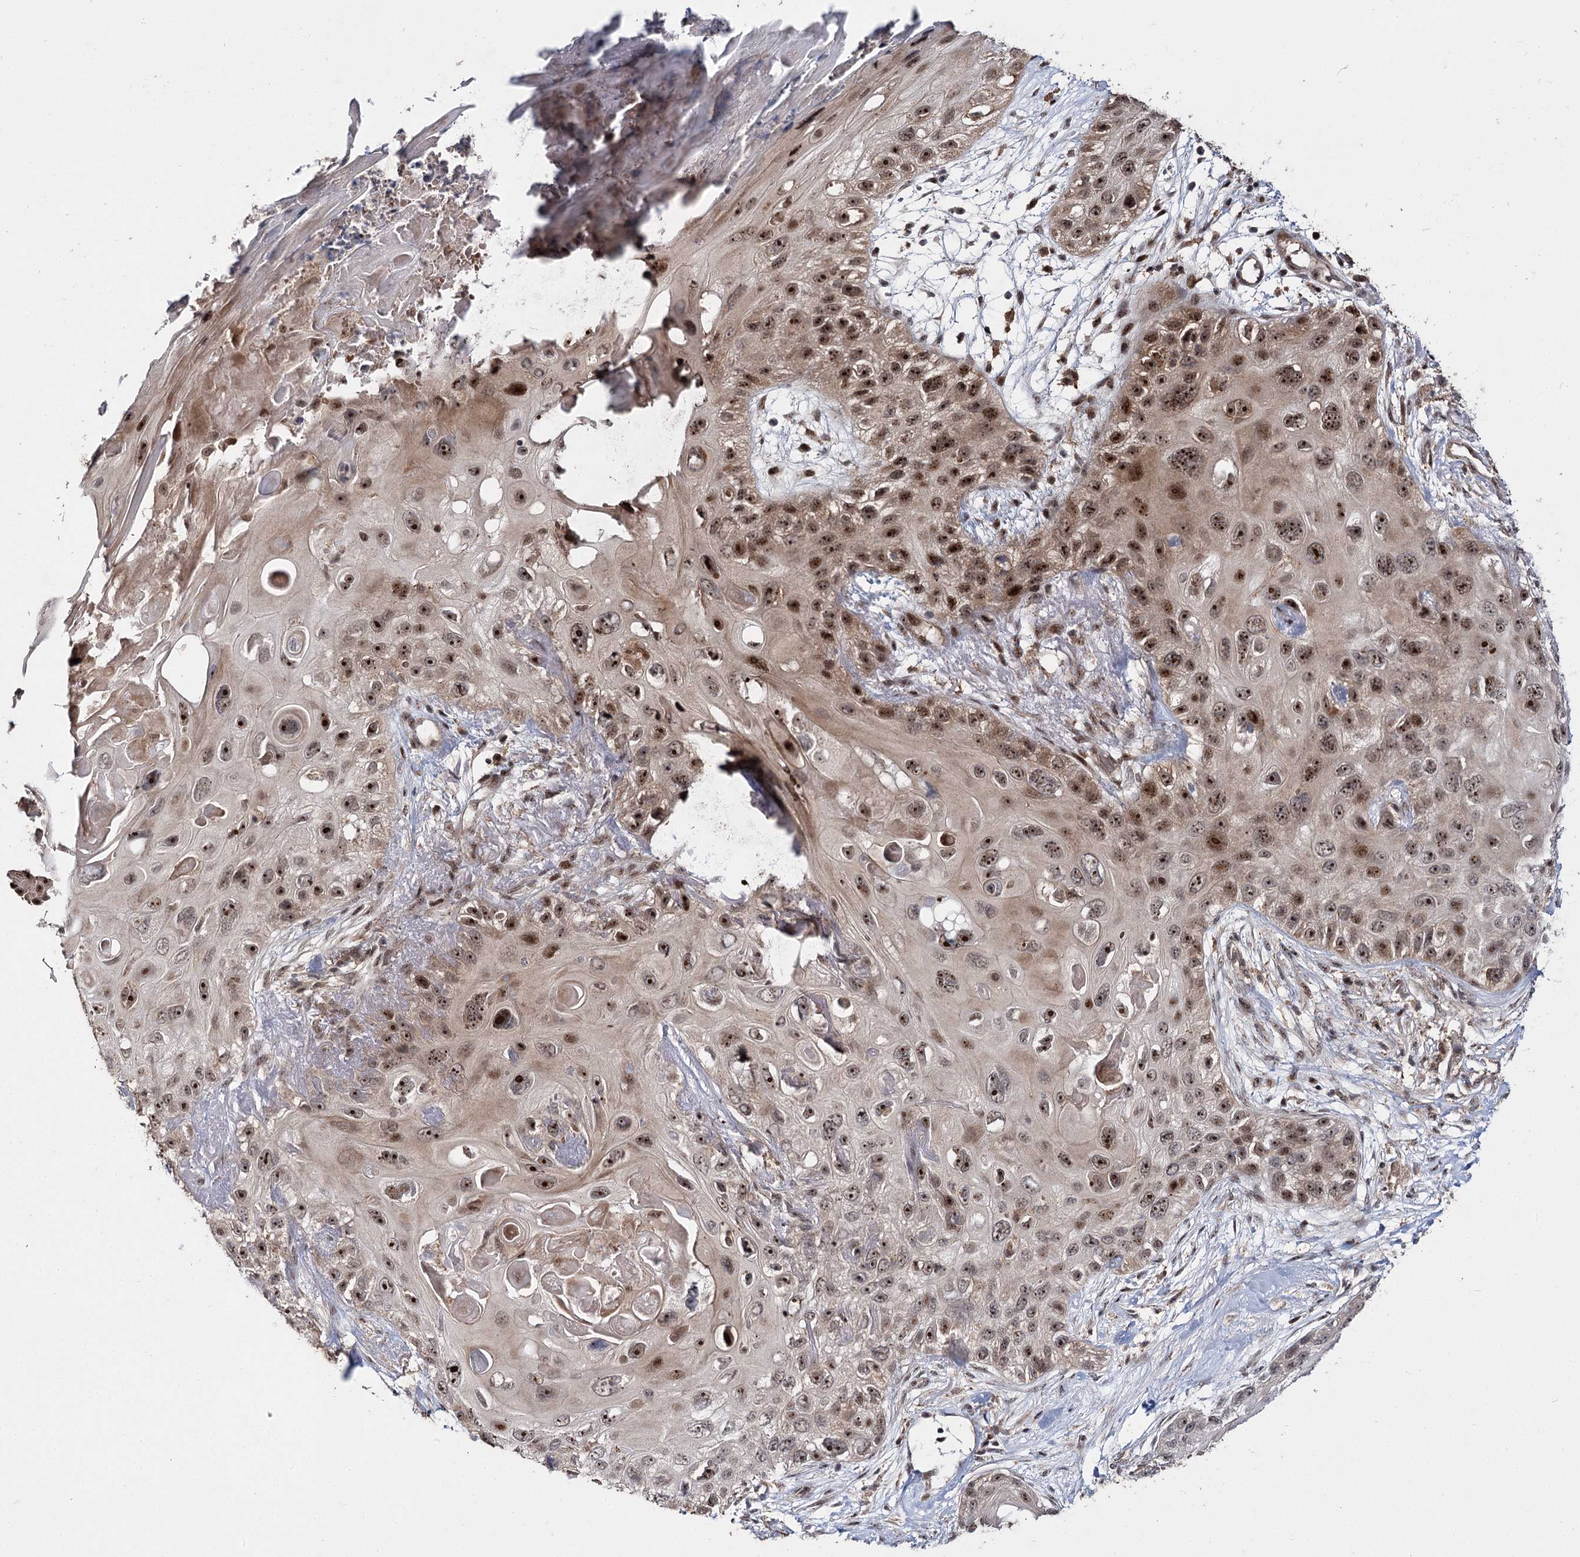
{"staining": {"intensity": "strong", "quantity": ">75%", "location": "nuclear"}, "tissue": "skin cancer", "cell_type": "Tumor cells", "image_type": "cancer", "snomed": [{"axis": "morphology", "description": "Normal tissue, NOS"}, {"axis": "morphology", "description": "Squamous cell carcinoma, NOS"}, {"axis": "topography", "description": "Skin"}], "caption": "The immunohistochemical stain shows strong nuclear expression in tumor cells of skin cancer tissue.", "gene": "MKNK2", "patient": {"sex": "male", "age": 72}}